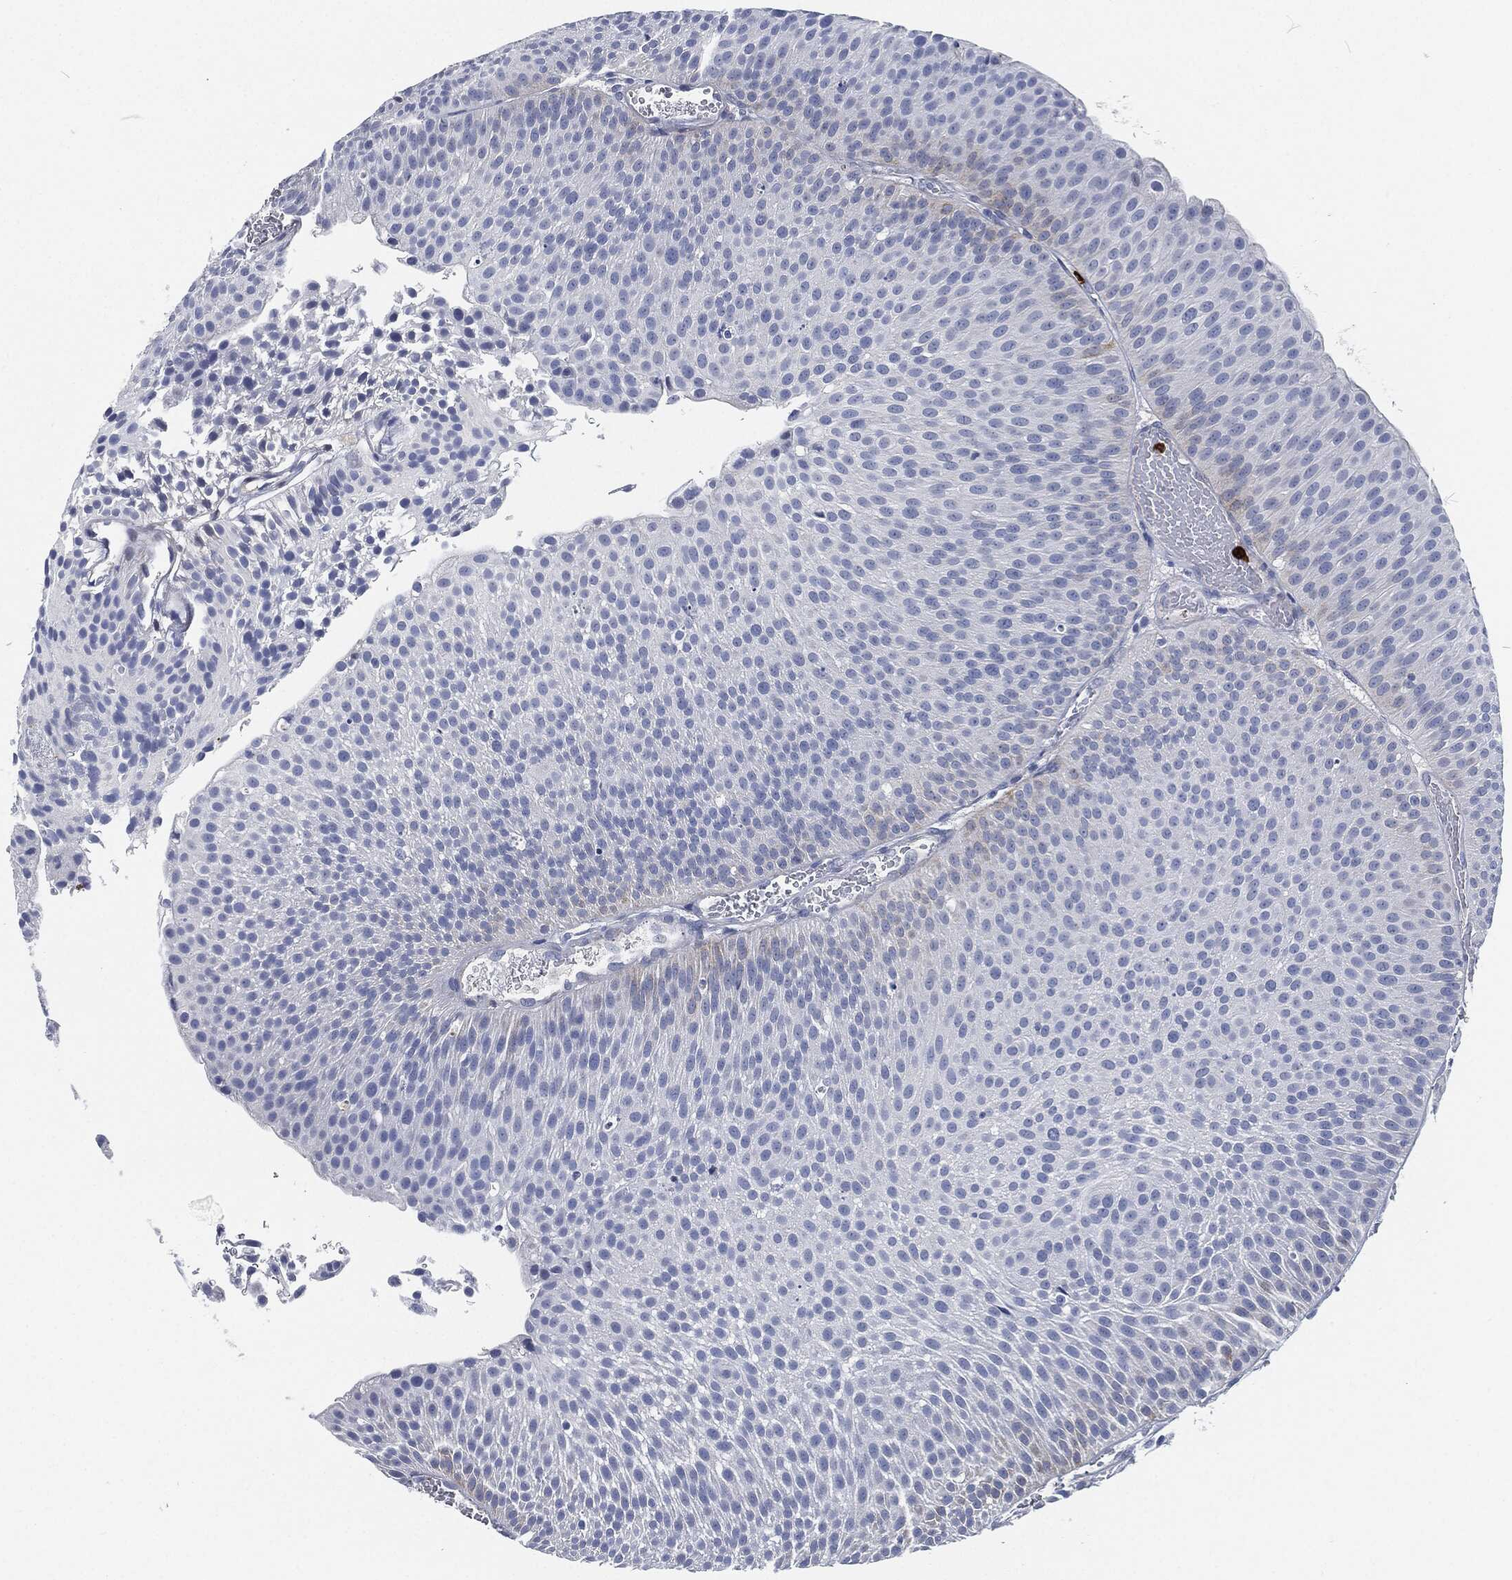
{"staining": {"intensity": "negative", "quantity": "none", "location": "none"}, "tissue": "urothelial cancer", "cell_type": "Tumor cells", "image_type": "cancer", "snomed": [{"axis": "morphology", "description": "Urothelial carcinoma, Low grade"}, {"axis": "topography", "description": "Urinary bladder"}], "caption": "High magnification brightfield microscopy of urothelial cancer stained with DAB (brown) and counterstained with hematoxylin (blue): tumor cells show no significant staining. Nuclei are stained in blue.", "gene": "MPO", "patient": {"sex": "male", "age": 65}}